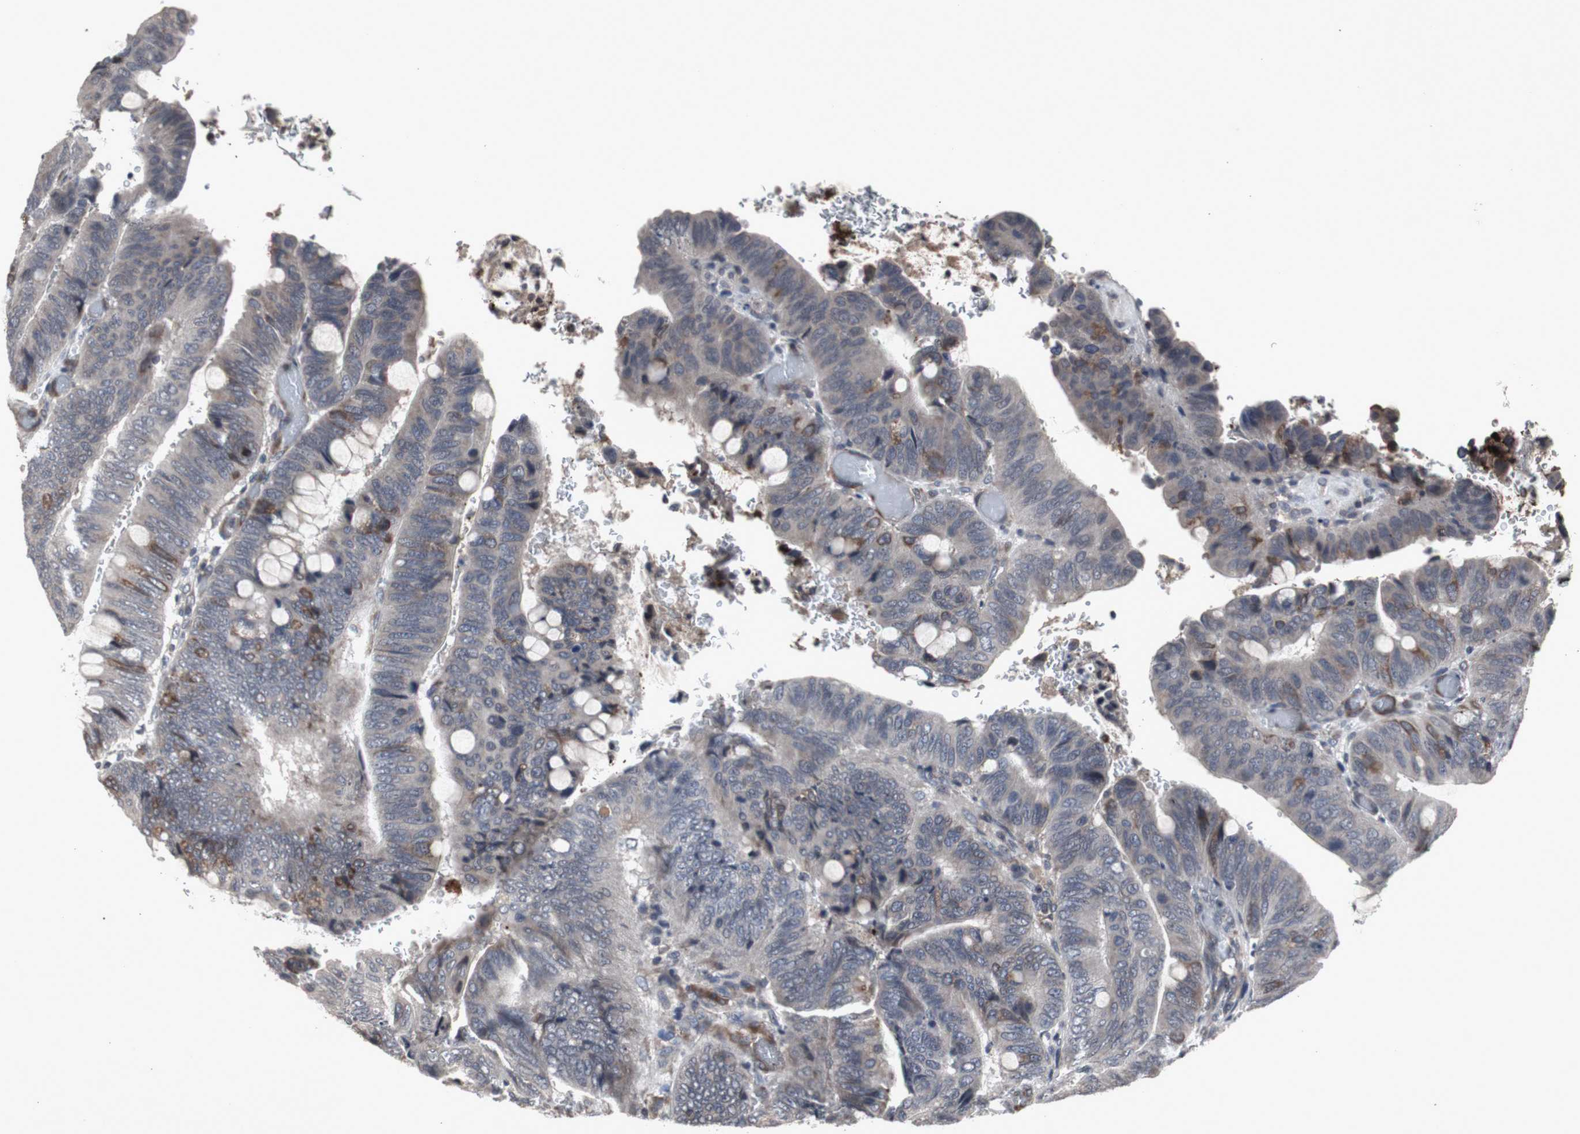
{"staining": {"intensity": "moderate", "quantity": "<25%", "location": "cytoplasmic/membranous"}, "tissue": "colorectal cancer", "cell_type": "Tumor cells", "image_type": "cancer", "snomed": [{"axis": "morphology", "description": "Normal tissue, NOS"}, {"axis": "morphology", "description": "Adenocarcinoma, NOS"}, {"axis": "topography", "description": "Rectum"}, {"axis": "topography", "description": "Peripheral nerve tissue"}], "caption": "Immunohistochemistry (IHC) of colorectal adenocarcinoma exhibits low levels of moderate cytoplasmic/membranous positivity in approximately <25% of tumor cells.", "gene": "CRADD", "patient": {"sex": "male", "age": 92}}